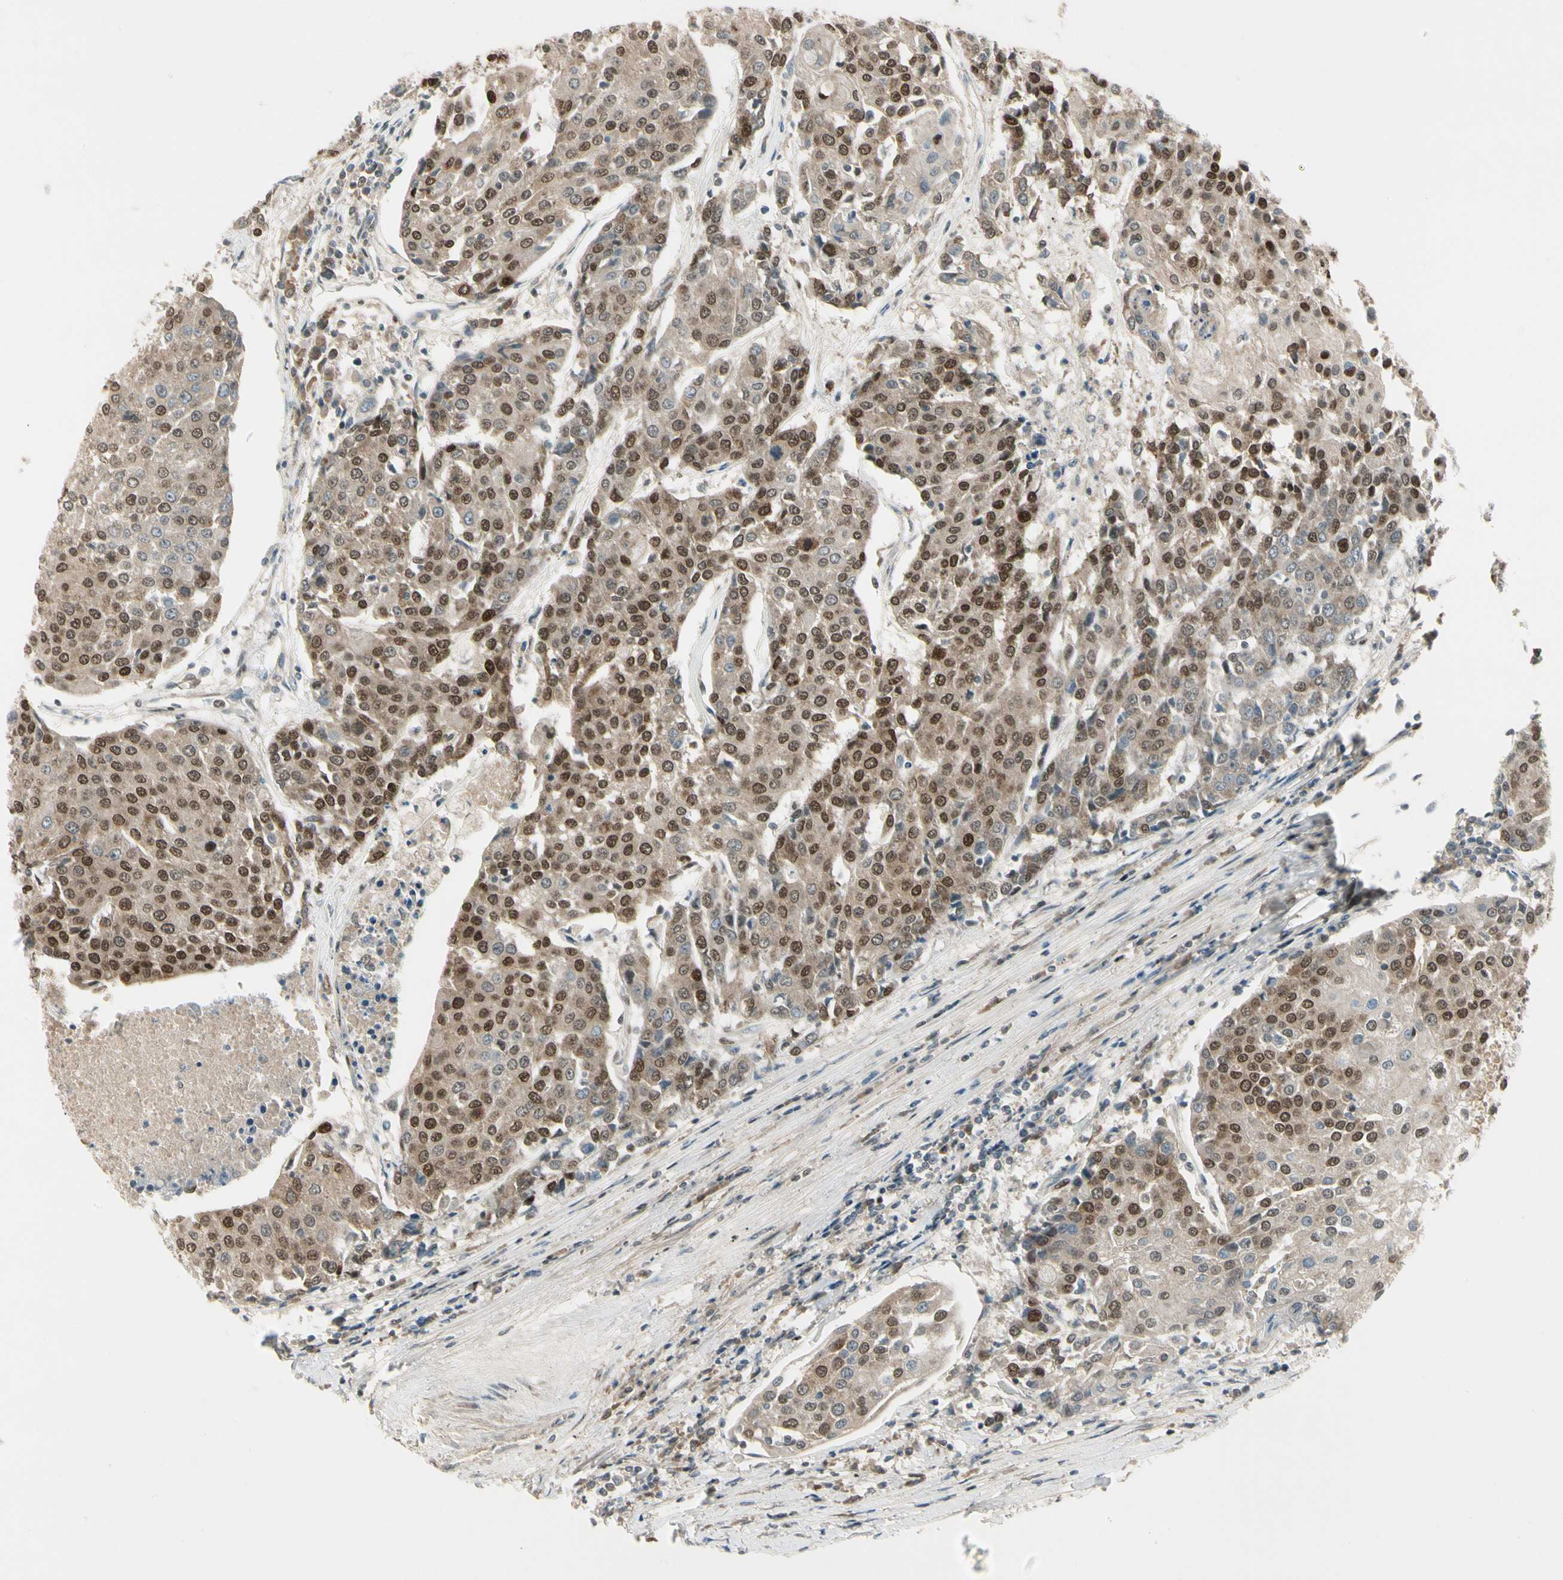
{"staining": {"intensity": "moderate", "quantity": ">75%", "location": "nuclear"}, "tissue": "urothelial cancer", "cell_type": "Tumor cells", "image_type": "cancer", "snomed": [{"axis": "morphology", "description": "Urothelial carcinoma, High grade"}, {"axis": "topography", "description": "Urinary bladder"}], "caption": "Immunohistochemistry (IHC) of human urothelial carcinoma (high-grade) demonstrates medium levels of moderate nuclear positivity in approximately >75% of tumor cells.", "gene": "GTF3A", "patient": {"sex": "female", "age": 85}}